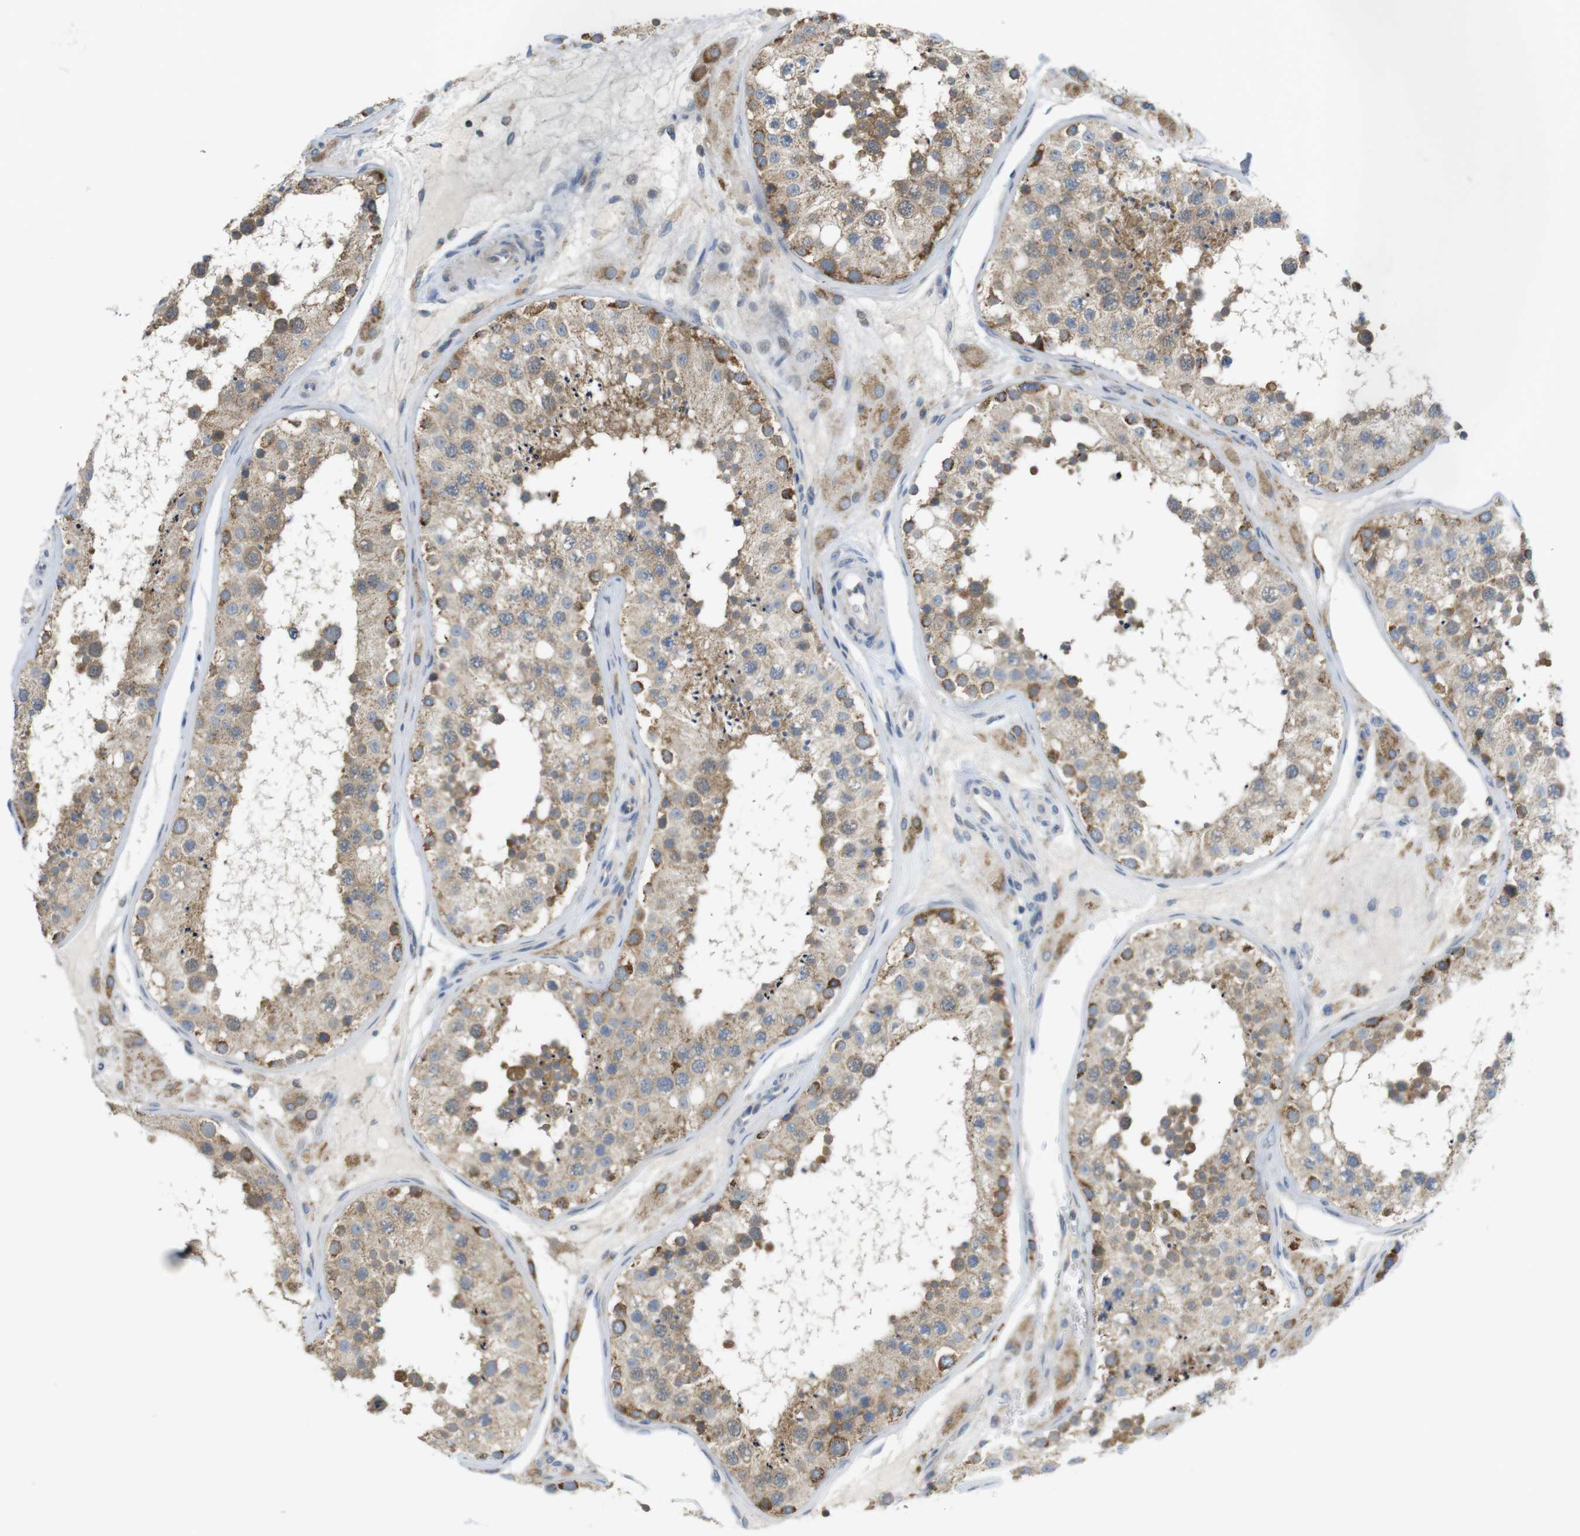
{"staining": {"intensity": "moderate", "quantity": ">75%", "location": "cytoplasmic/membranous"}, "tissue": "testis", "cell_type": "Cells in seminiferous ducts", "image_type": "normal", "snomed": [{"axis": "morphology", "description": "Normal tissue, NOS"}, {"axis": "topography", "description": "Testis"}], "caption": "Immunohistochemical staining of benign human testis demonstrates medium levels of moderate cytoplasmic/membranous staining in approximately >75% of cells in seminiferous ducts.", "gene": "MARCHF1", "patient": {"sex": "male", "age": 26}}